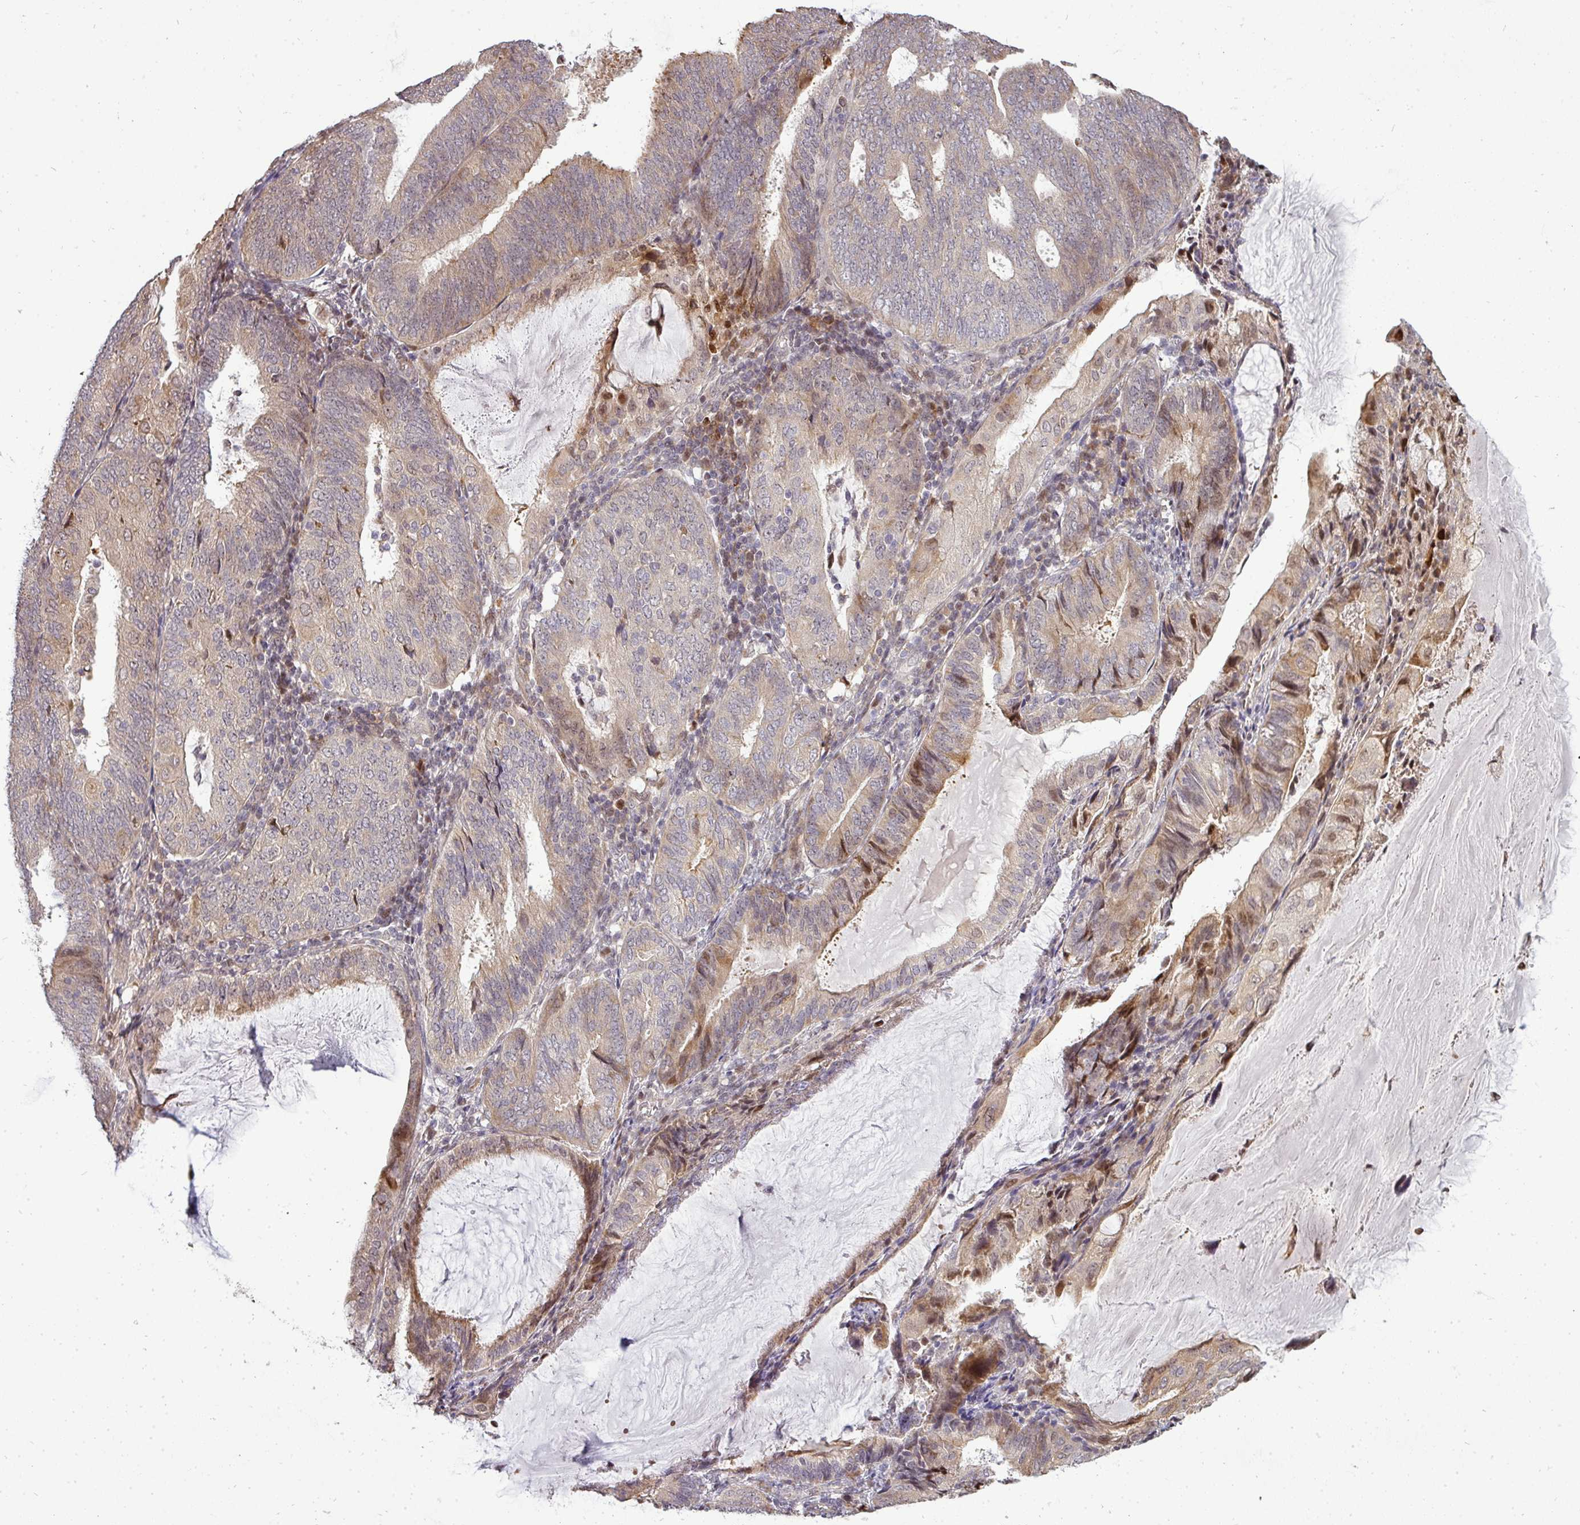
{"staining": {"intensity": "moderate", "quantity": "<25%", "location": "cytoplasmic/membranous,nuclear"}, "tissue": "endometrial cancer", "cell_type": "Tumor cells", "image_type": "cancer", "snomed": [{"axis": "morphology", "description": "Adenocarcinoma, NOS"}, {"axis": "topography", "description": "Endometrium"}], "caption": "Adenocarcinoma (endometrial) stained with immunohistochemistry exhibits moderate cytoplasmic/membranous and nuclear staining in about <25% of tumor cells.", "gene": "PATZ1", "patient": {"sex": "female", "age": 81}}